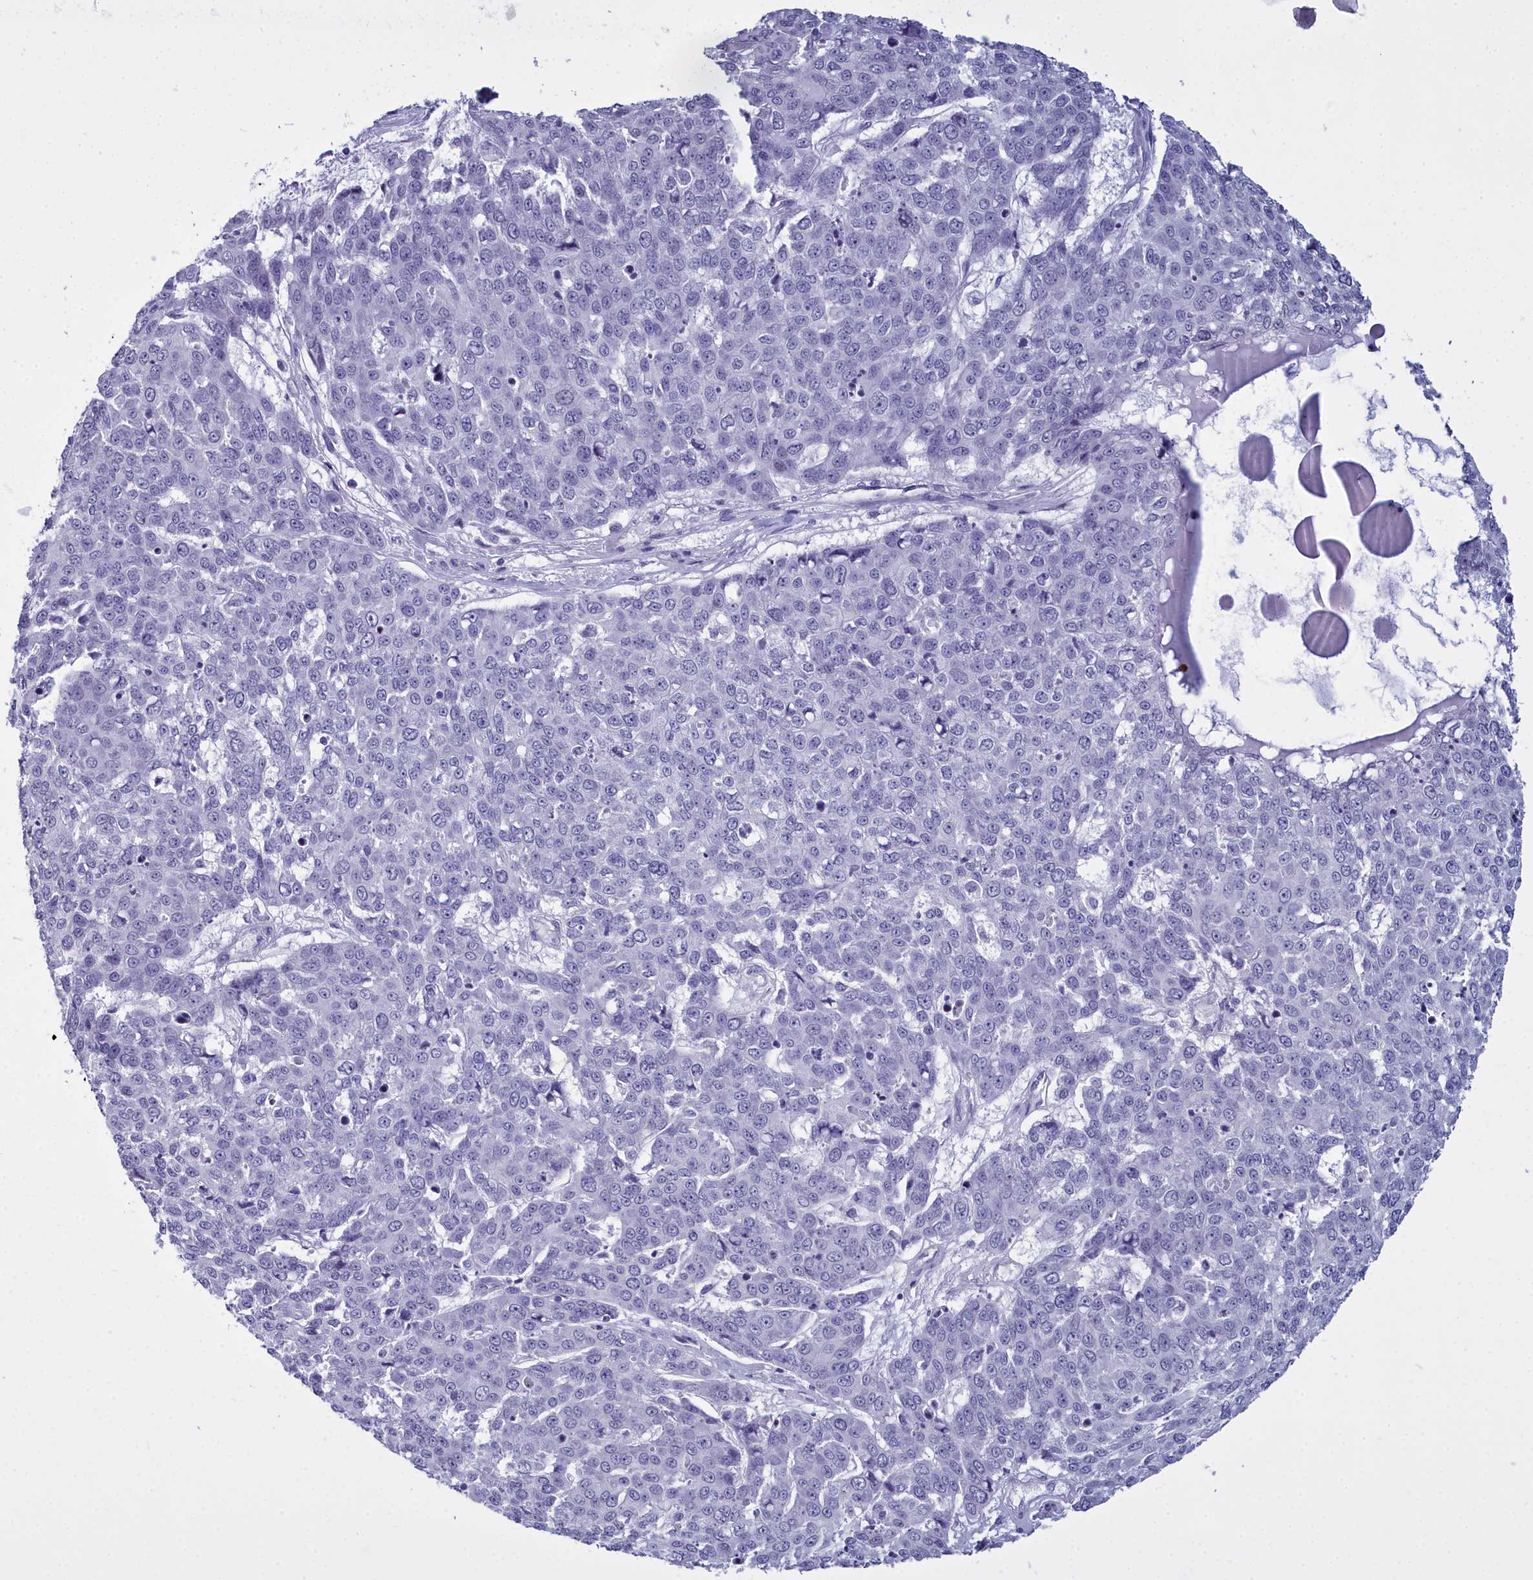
{"staining": {"intensity": "negative", "quantity": "none", "location": "none"}, "tissue": "skin cancer", "cell_type": "Tumor cells", "image_type": "cancer", "snomed": [{"axis": "morphology", "description": "Squamous cell carcinoma, NOS"}, {"axis": "topography", "description": "Skin"}], "caption": "DAB (3,3'-diaminobenzidine) immunohistochemical staining of human squamous cell carcinoma (skin) shows no significant staining in tumor cells.", "gene": "MAP6", "patient": {"sex": "male", "age": 71}}